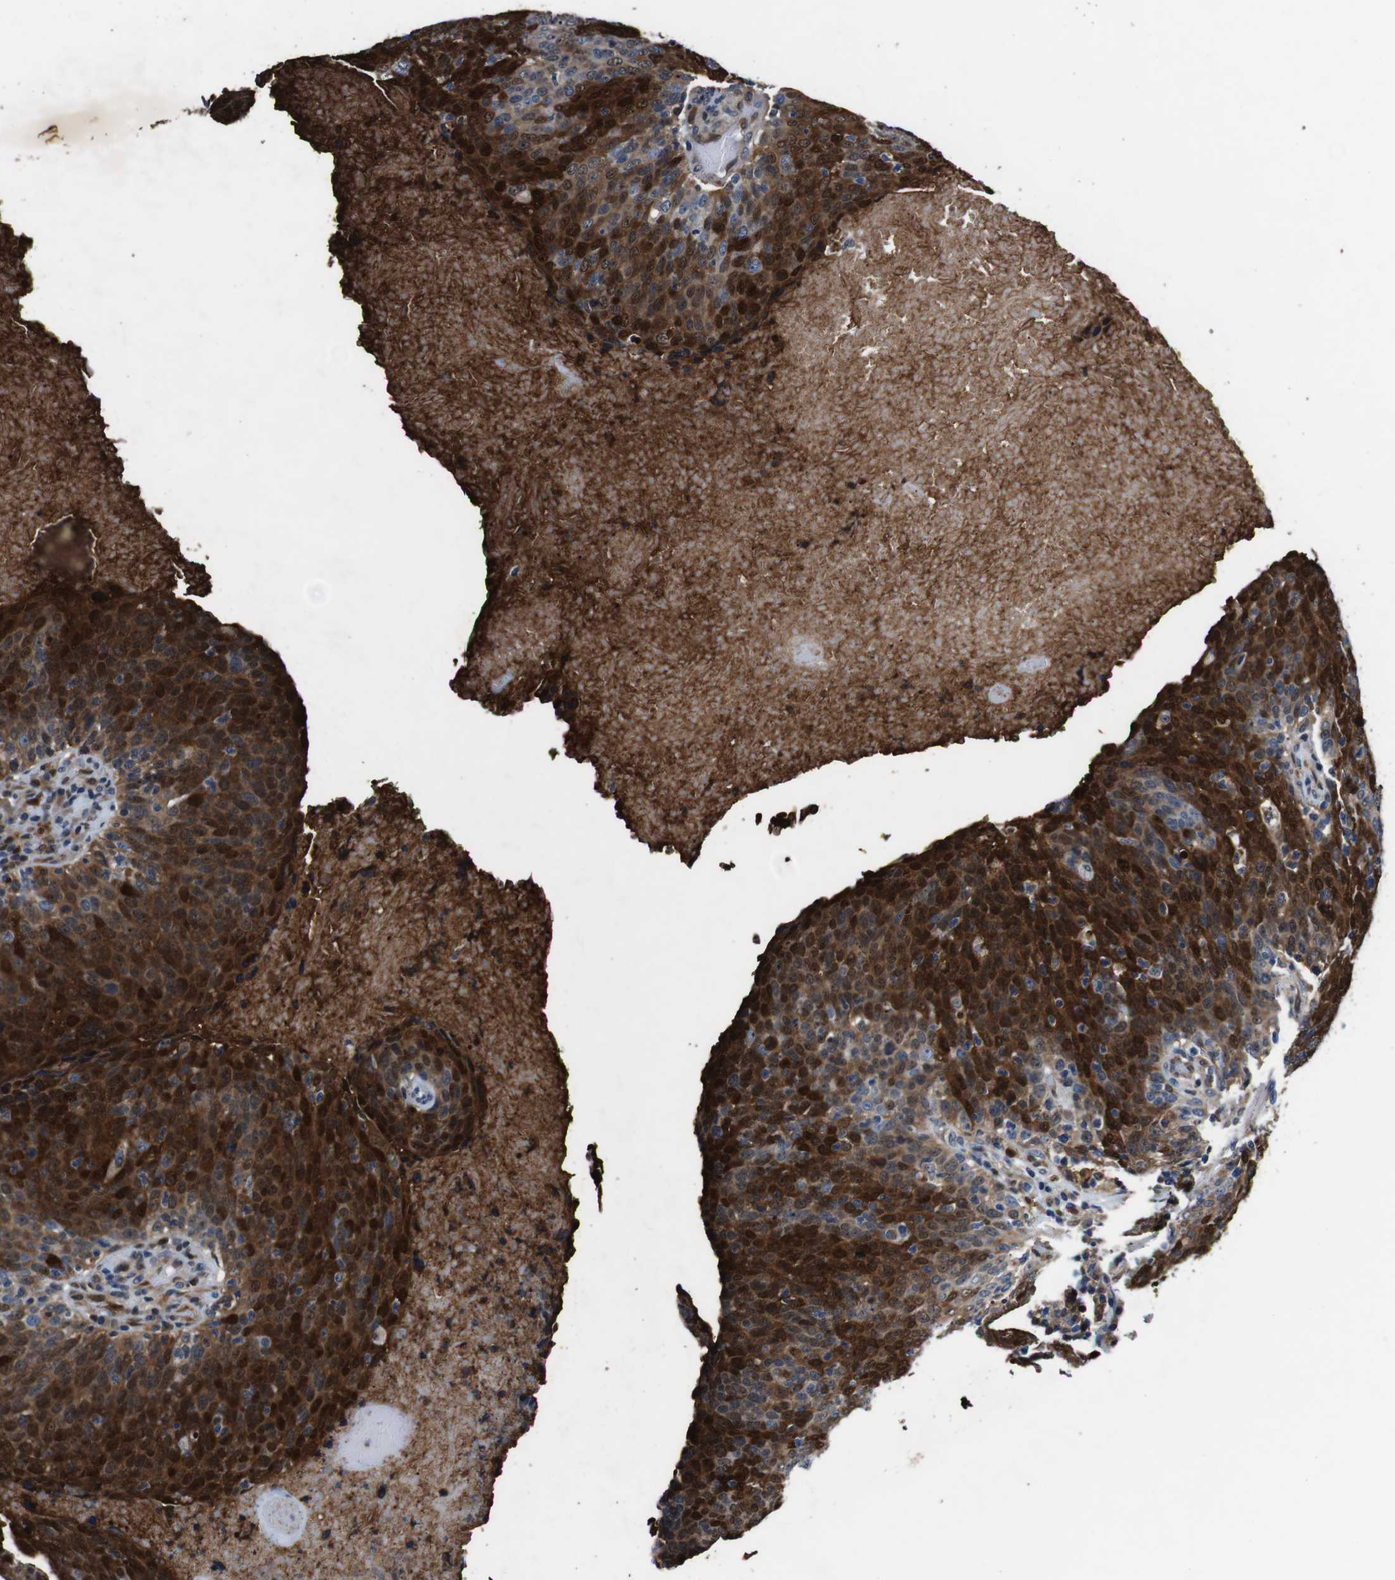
{"staining": {"intensity": "strong", "quantity": ">75%", "location": "cytoplasmic/membranous,nuclear"}, "tissue": "head and neck cancer", "cell_type": "Tumor cells", "image_type": "cancer", "snomed": [{"axis": "morphology", "description": "Squamous cell carcinoma, NOS"}, {"axis": "morphology", "description": "Squamous cell carcinoma, metastatic, NOS"}, {"axis": "topography", "description": "Lymph node"}, {"axis": "topography", "description": "Head-Neck"}], "caption": "The image reveals immunohistochemical staining of metastatic squamous cell carcinoma (head and neck). There is strong cytoplasmic/membranous and nuclear positivity is present in about >75% of tumor cells. Using DAB (brown) and hematoxylin (blue) stains, captured at high magnification using brightfield microscopy.", "gene": "ANXA1", "patient": {"sex": "male", "age": 62}}